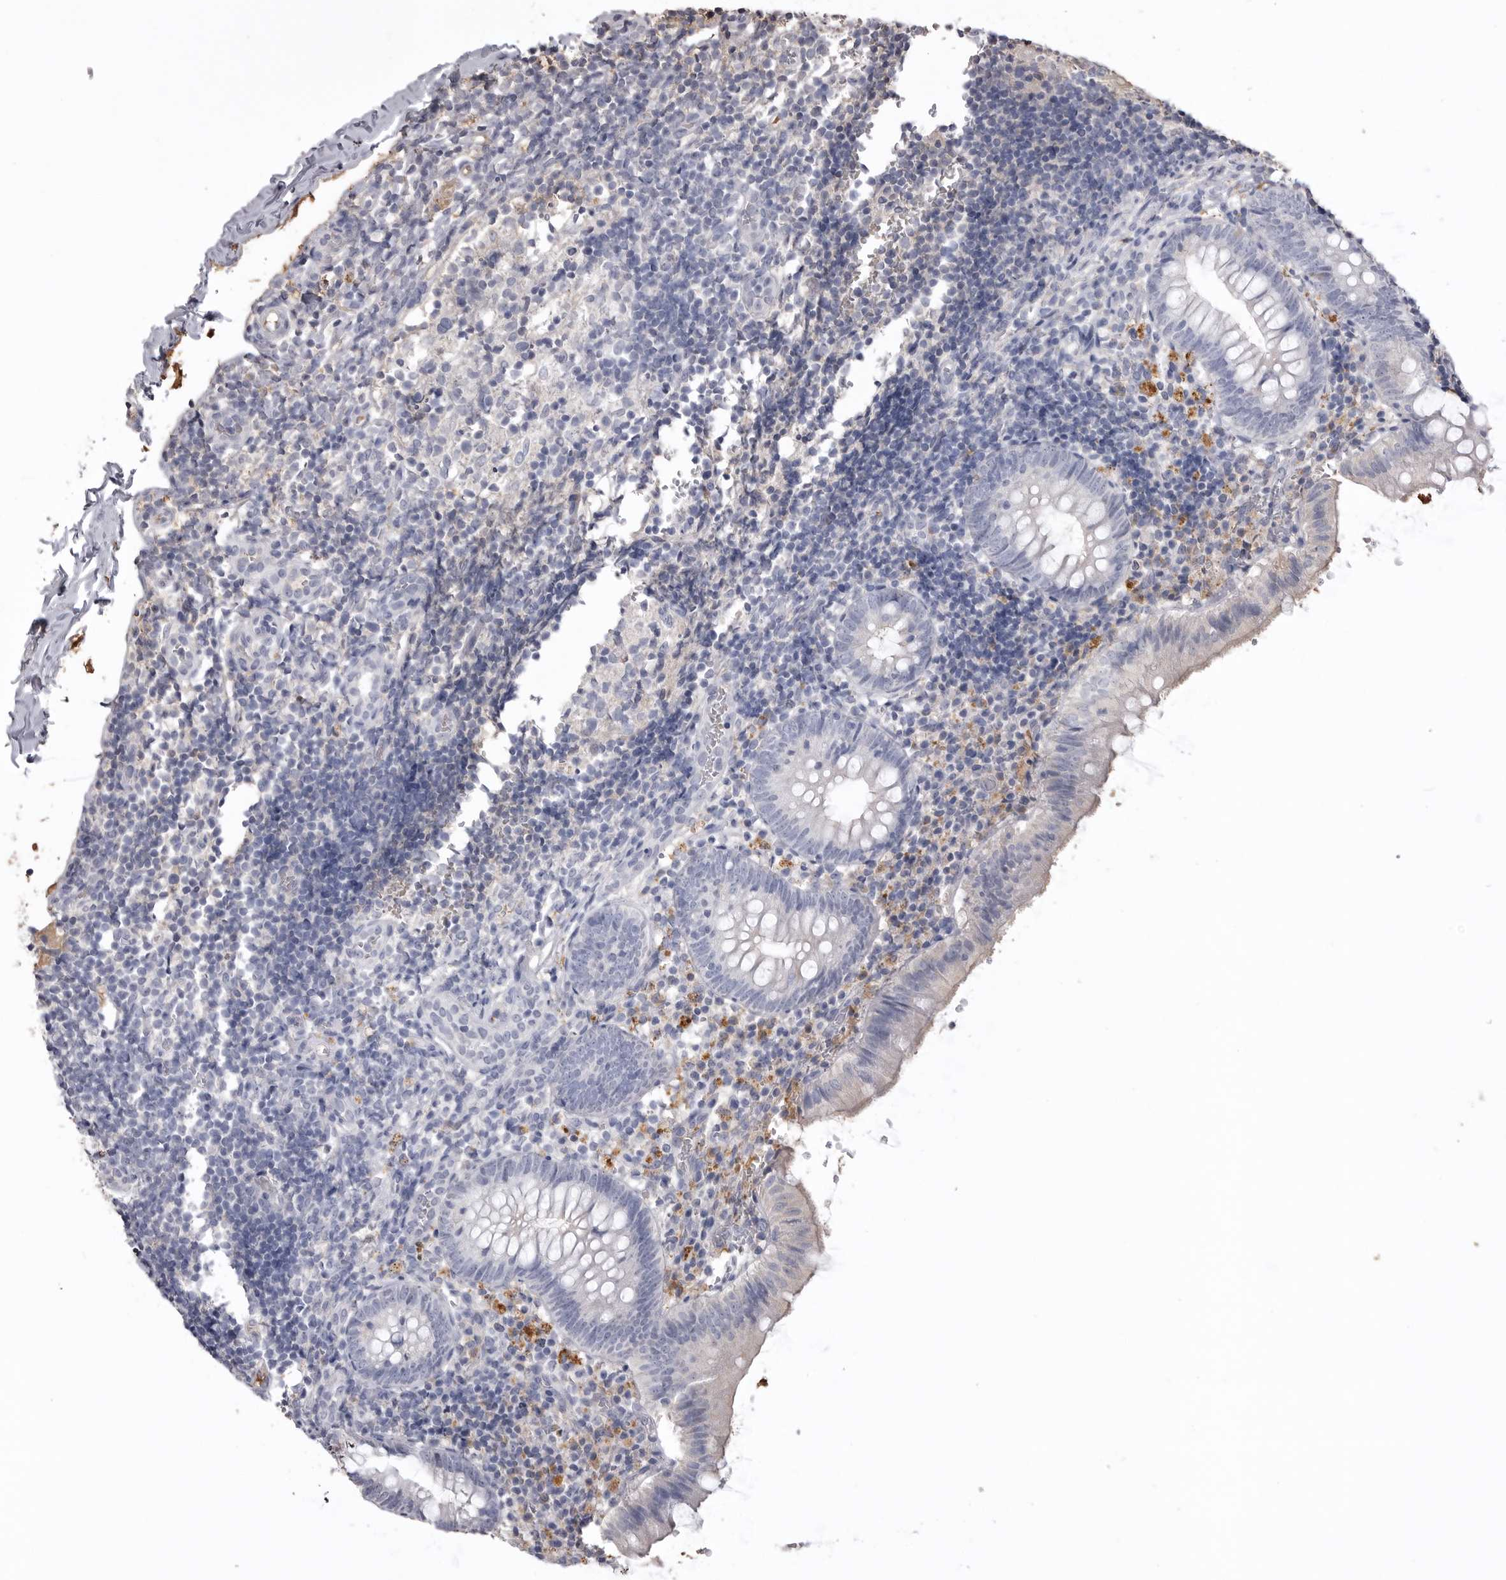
{"staining": {"intensity": "negative", "quantity": "none", "location": "none"}, "tissue": "appendix", "cell_type": "Glandular cells", "image_type": "normal", "snomed": [{"axis": "morphology", "description": "Normal tissue, NOS"}, {"axis": "topography", "description": "Appendix"}], "caption": "Micrograph shows no protein positivity in glandular cells of normal appendix. Brightfield microscopy of immunohistochemistry stained with DAB (brown) and hematoxylin (blue), captured at high magnification.", "gene": "AHSG", "patient": {"sex": "male", "age": 8}}